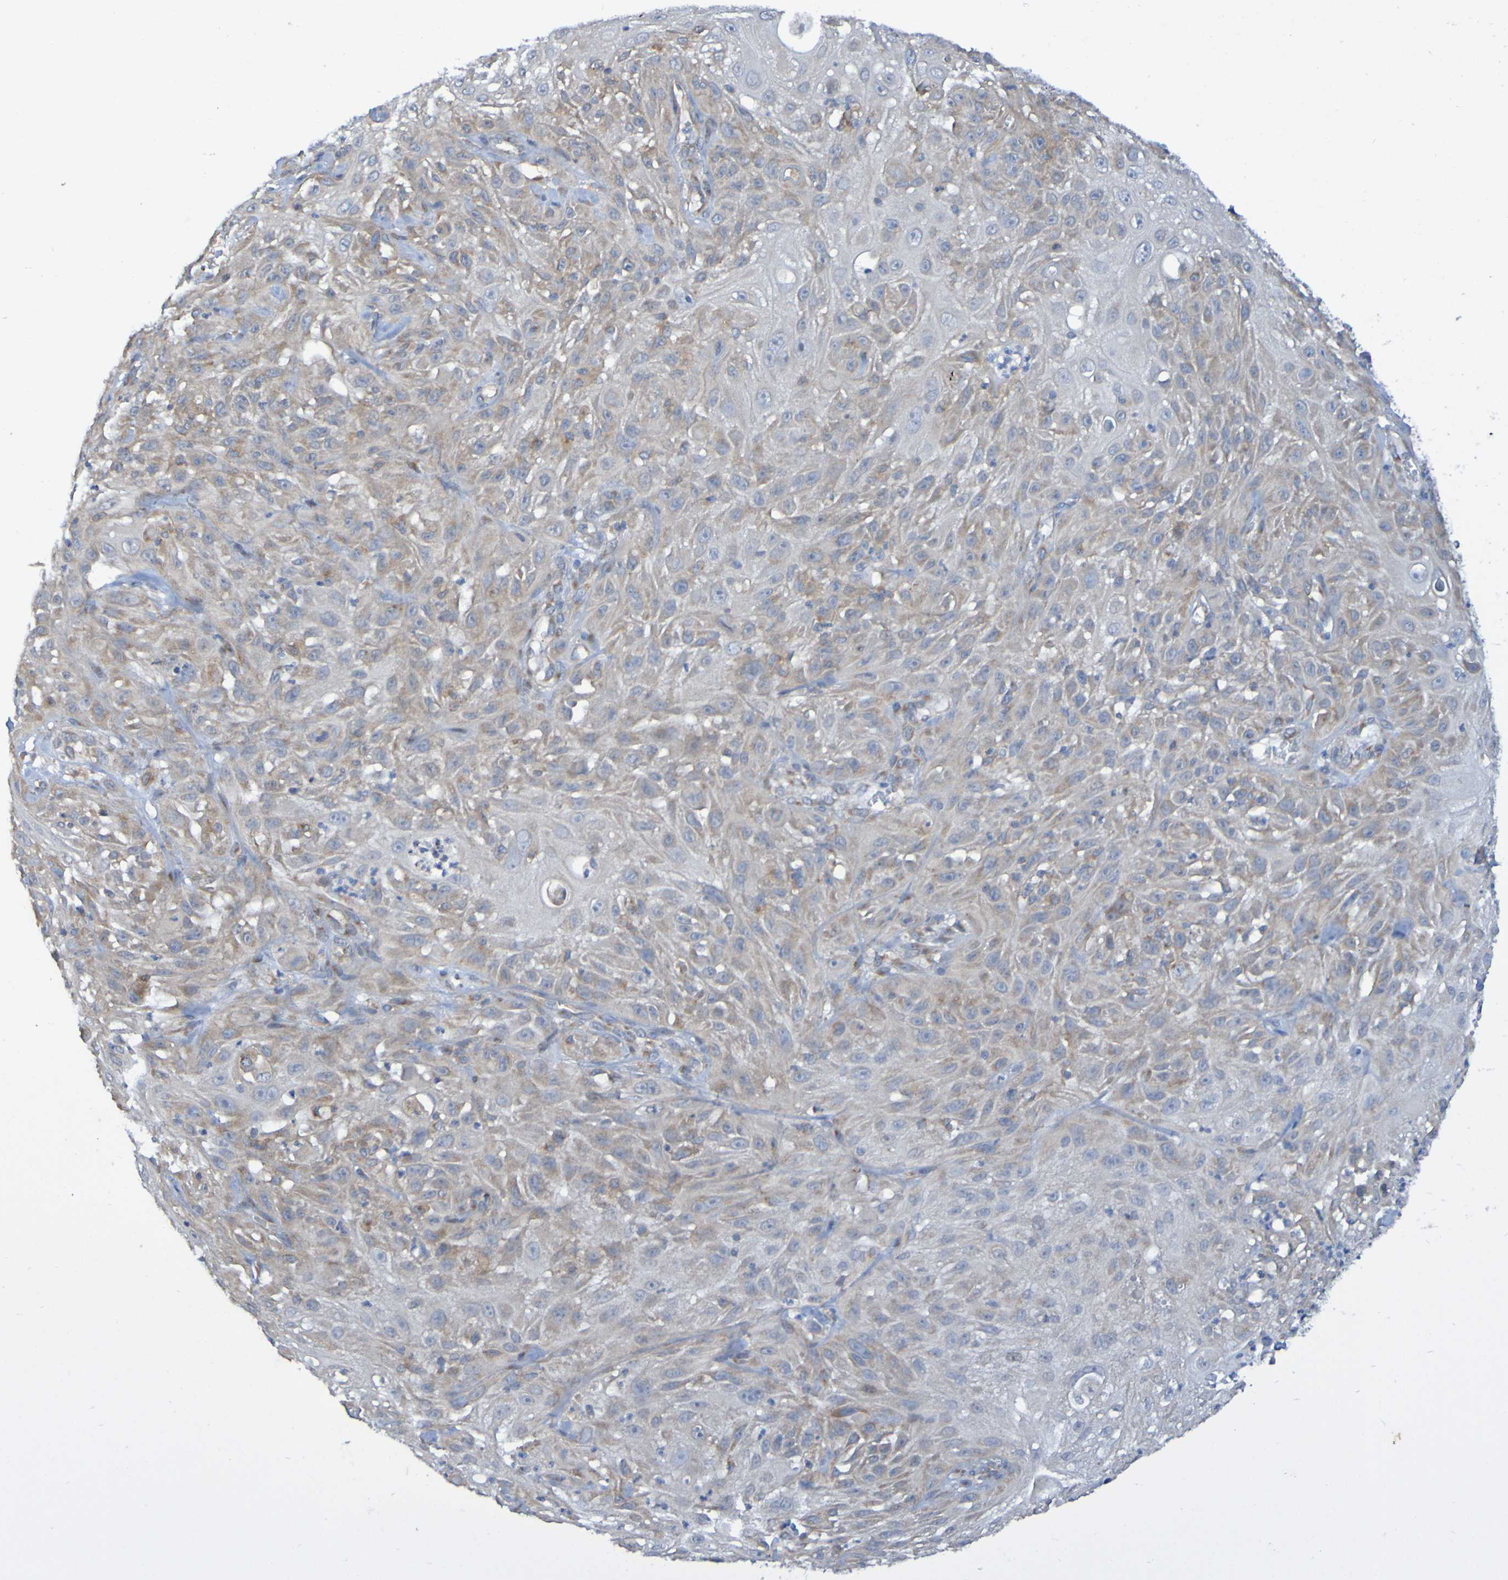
{"staining": {"intensity": "weak", "quantity": ">75%", "location": "cytoplasmic/membranous"}, "tissue": "skin cancer", "cell_type": "Tumor cells", "image_type": "cancer", "snomed": [{"axis": "morphology", "description": "Squamous cell carcinoma, NOS"}, {"axis": "topography", "description": "Skin"}], "caption": "Immunohistochemistry (DAB) staining of squamous cell carcinoma (skin) shows weak cytoplasmic/membranous protein staining in approximately >75% of tumor cells.", "gene": "LMBRD2", "patient": {"sex": "male", "age": 75}}